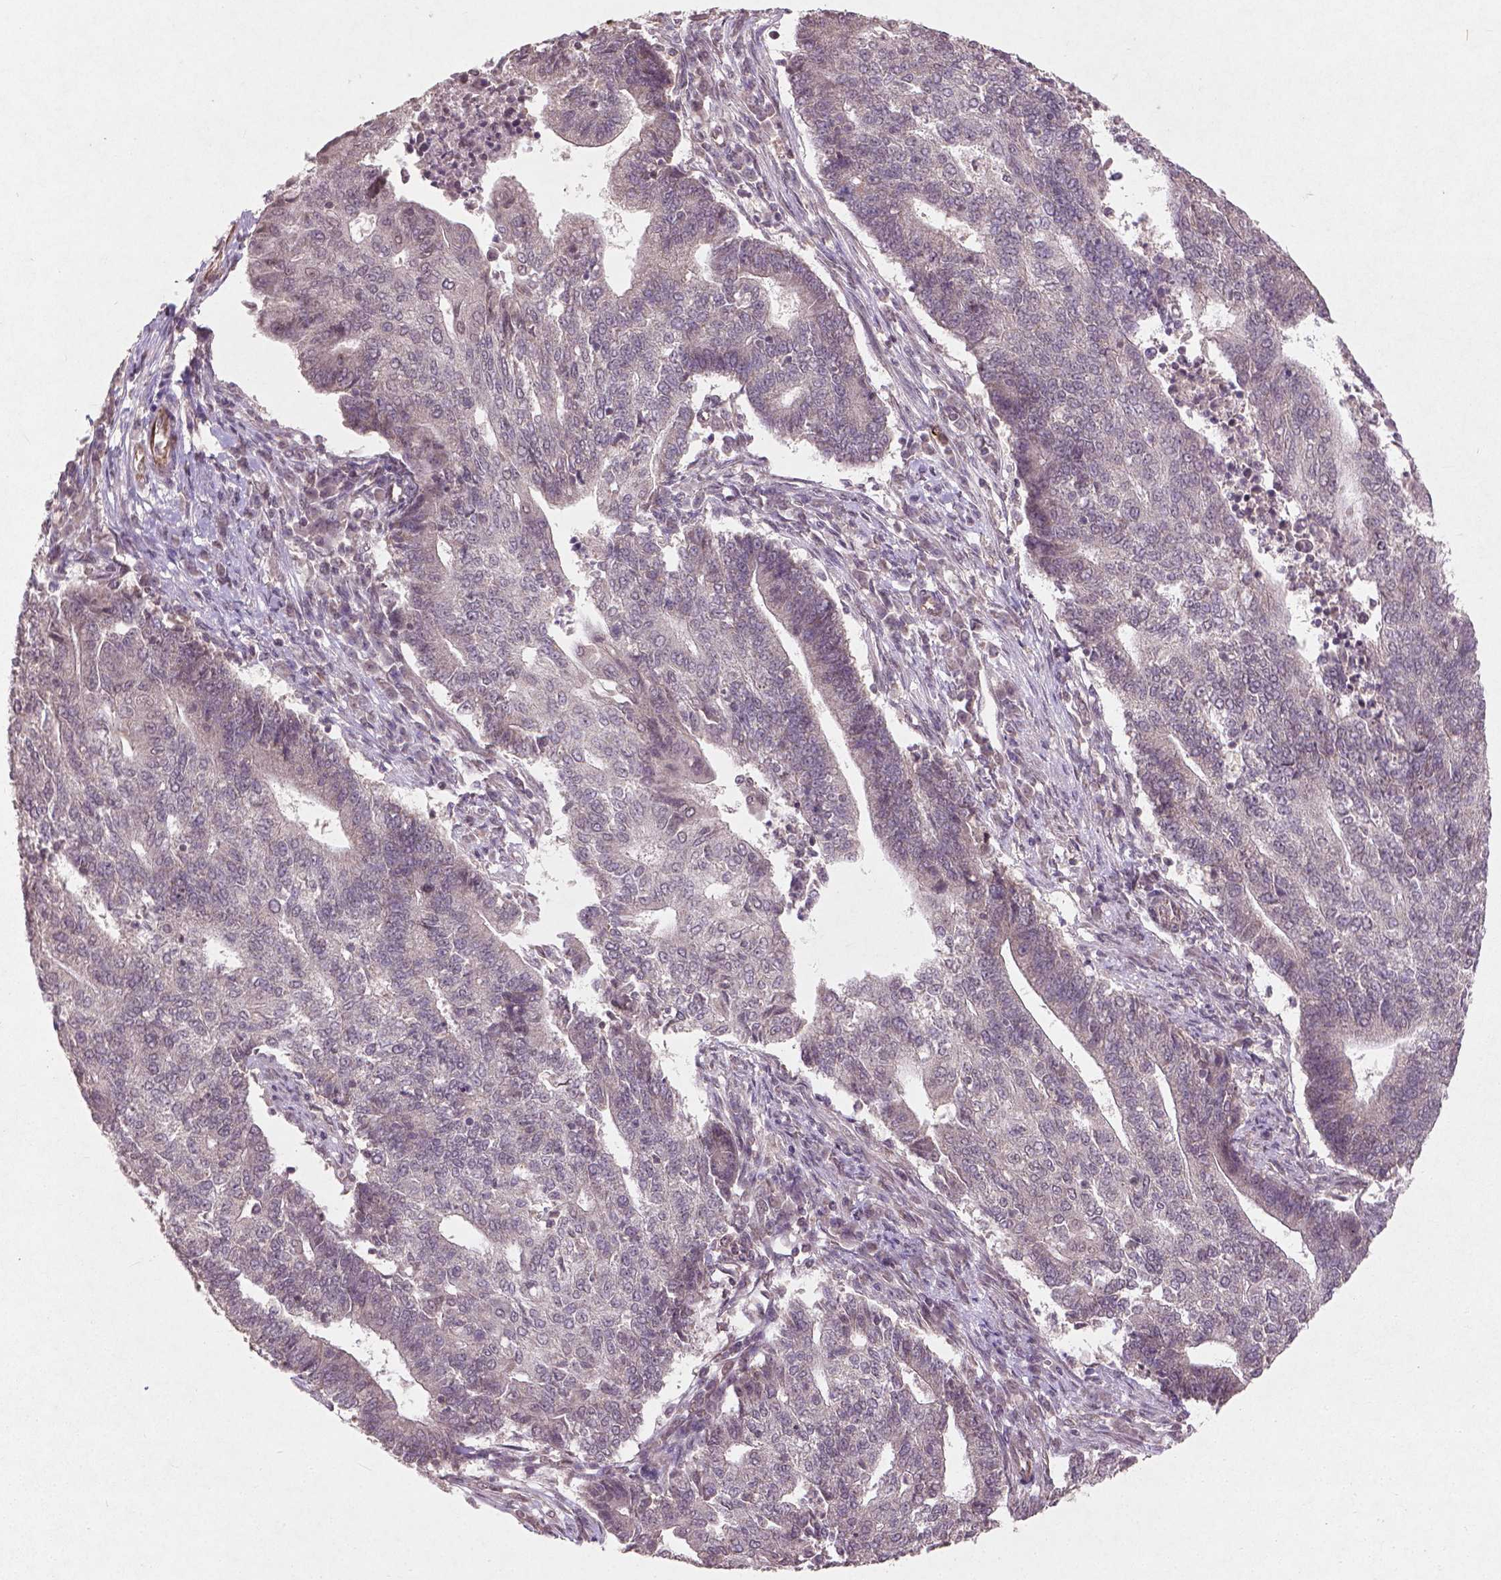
{"staining": {"intensity": "negative", "quantity": "none", "location": "none"}, "tissue": "endometrial cancer", "cell_type": "Tumor cells", "image_type": "cancer", "snomed": [{"axis": "morphology", "description": "Adenocarcinoma, NOS"}, {"axis": "topography", "description": "Uterus"}, {"axis": "topography", "description": "Endometrium"}], "caption": "Tumor cells show no significant positivity in adenocarcinoma (endometrial). (DAB IHC, high magnification).", "gene": "SMAD2", "patient": {"sex": "female", "age": 54}}